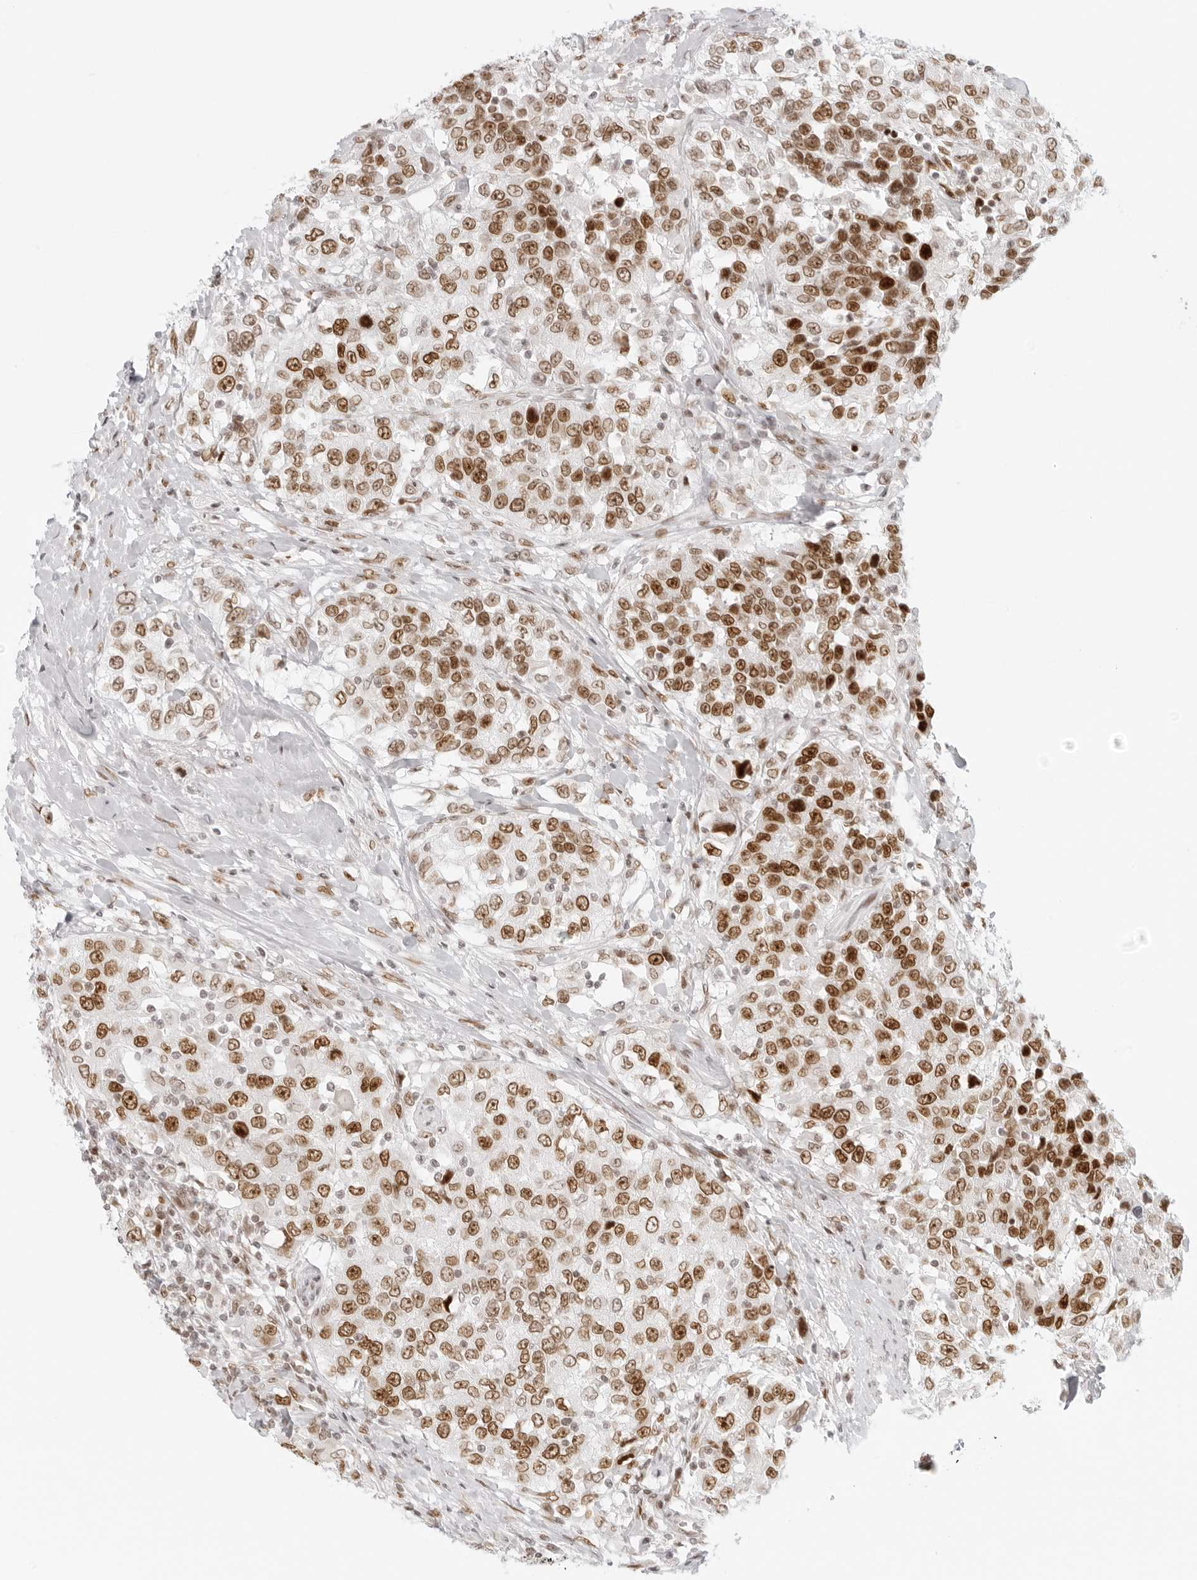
{"staining": {"intensity": "moderate", "quantity": ">75%", "location": "nuclear"}, "tissue": "urothelial cancer", "cell_type": "Tumor cells", "image_type": "cancer", "snomed": [{"axis": "morphology", "description": "Urothelial carcinoma, High grade"}, {"axis": "topography", "description": "Urinary bladder"}], "caption": "This image shows immunohistochemistry staining of high-grade urothelial carcinoma, with medium moderate nuclear staining in about >75% of tumor cells.", "gene": "RCC1", "patient": {"sex": "female", "age": 80}}